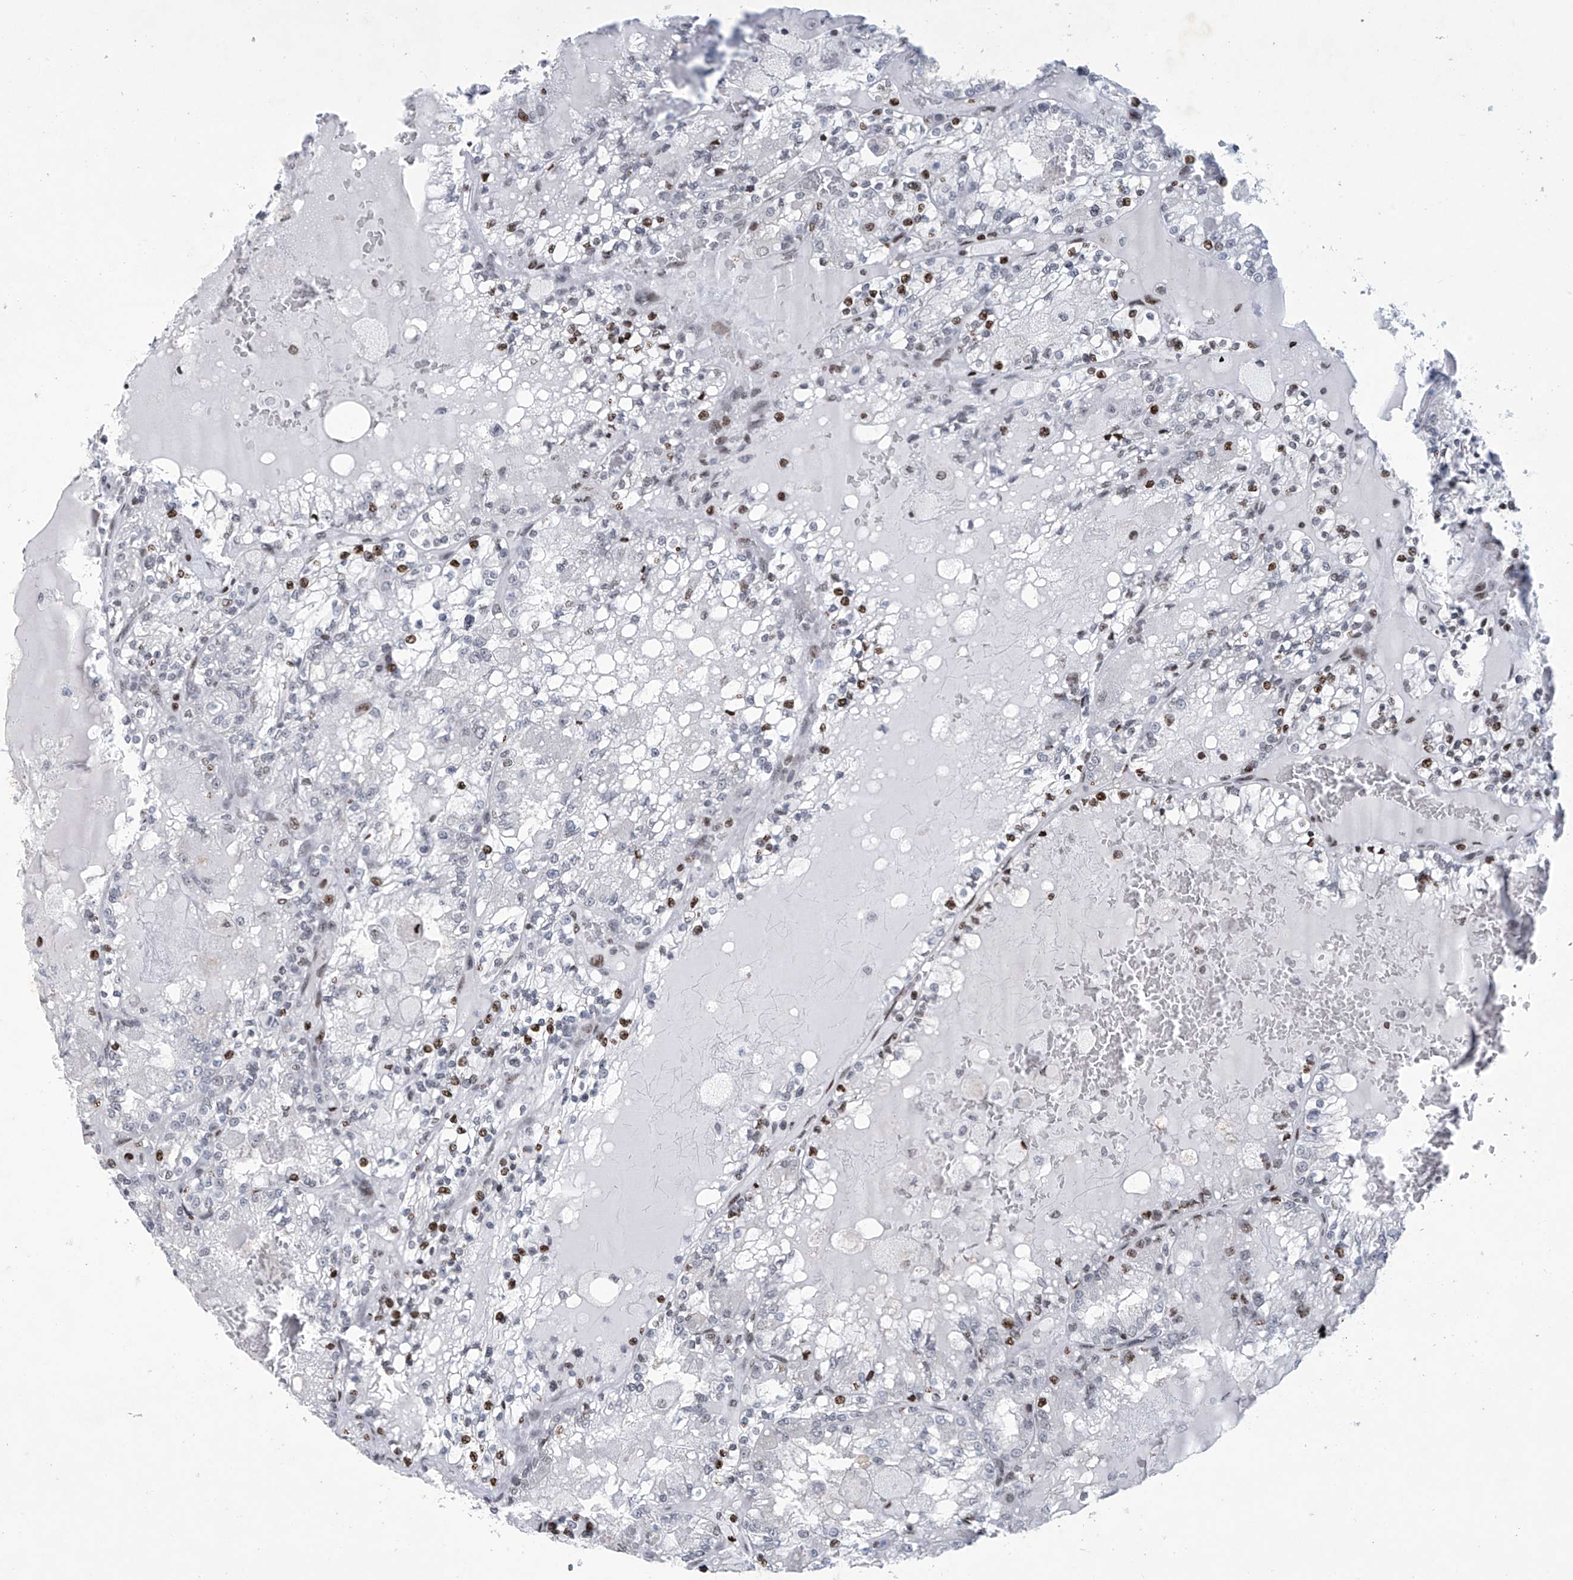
{"staining": {"intensity": "moderate", "quantity": "25%-75%", "location": "nuclear"}, "tissue": "renal cancer", "cell_type": "Tumor cells", "image_type": "cancer", "snomed": [{"axis": "morphology", "description": "Adenocarcinoma, NOS"}, {"axis": "topography", "description": "Kidney"}], "caption": "Renal adenocarcinoma stained with a protein marker exhibits moderate staining in tumor cells.", "gene": "RFX7", "patient": {"sex": "female", "age": 56}}